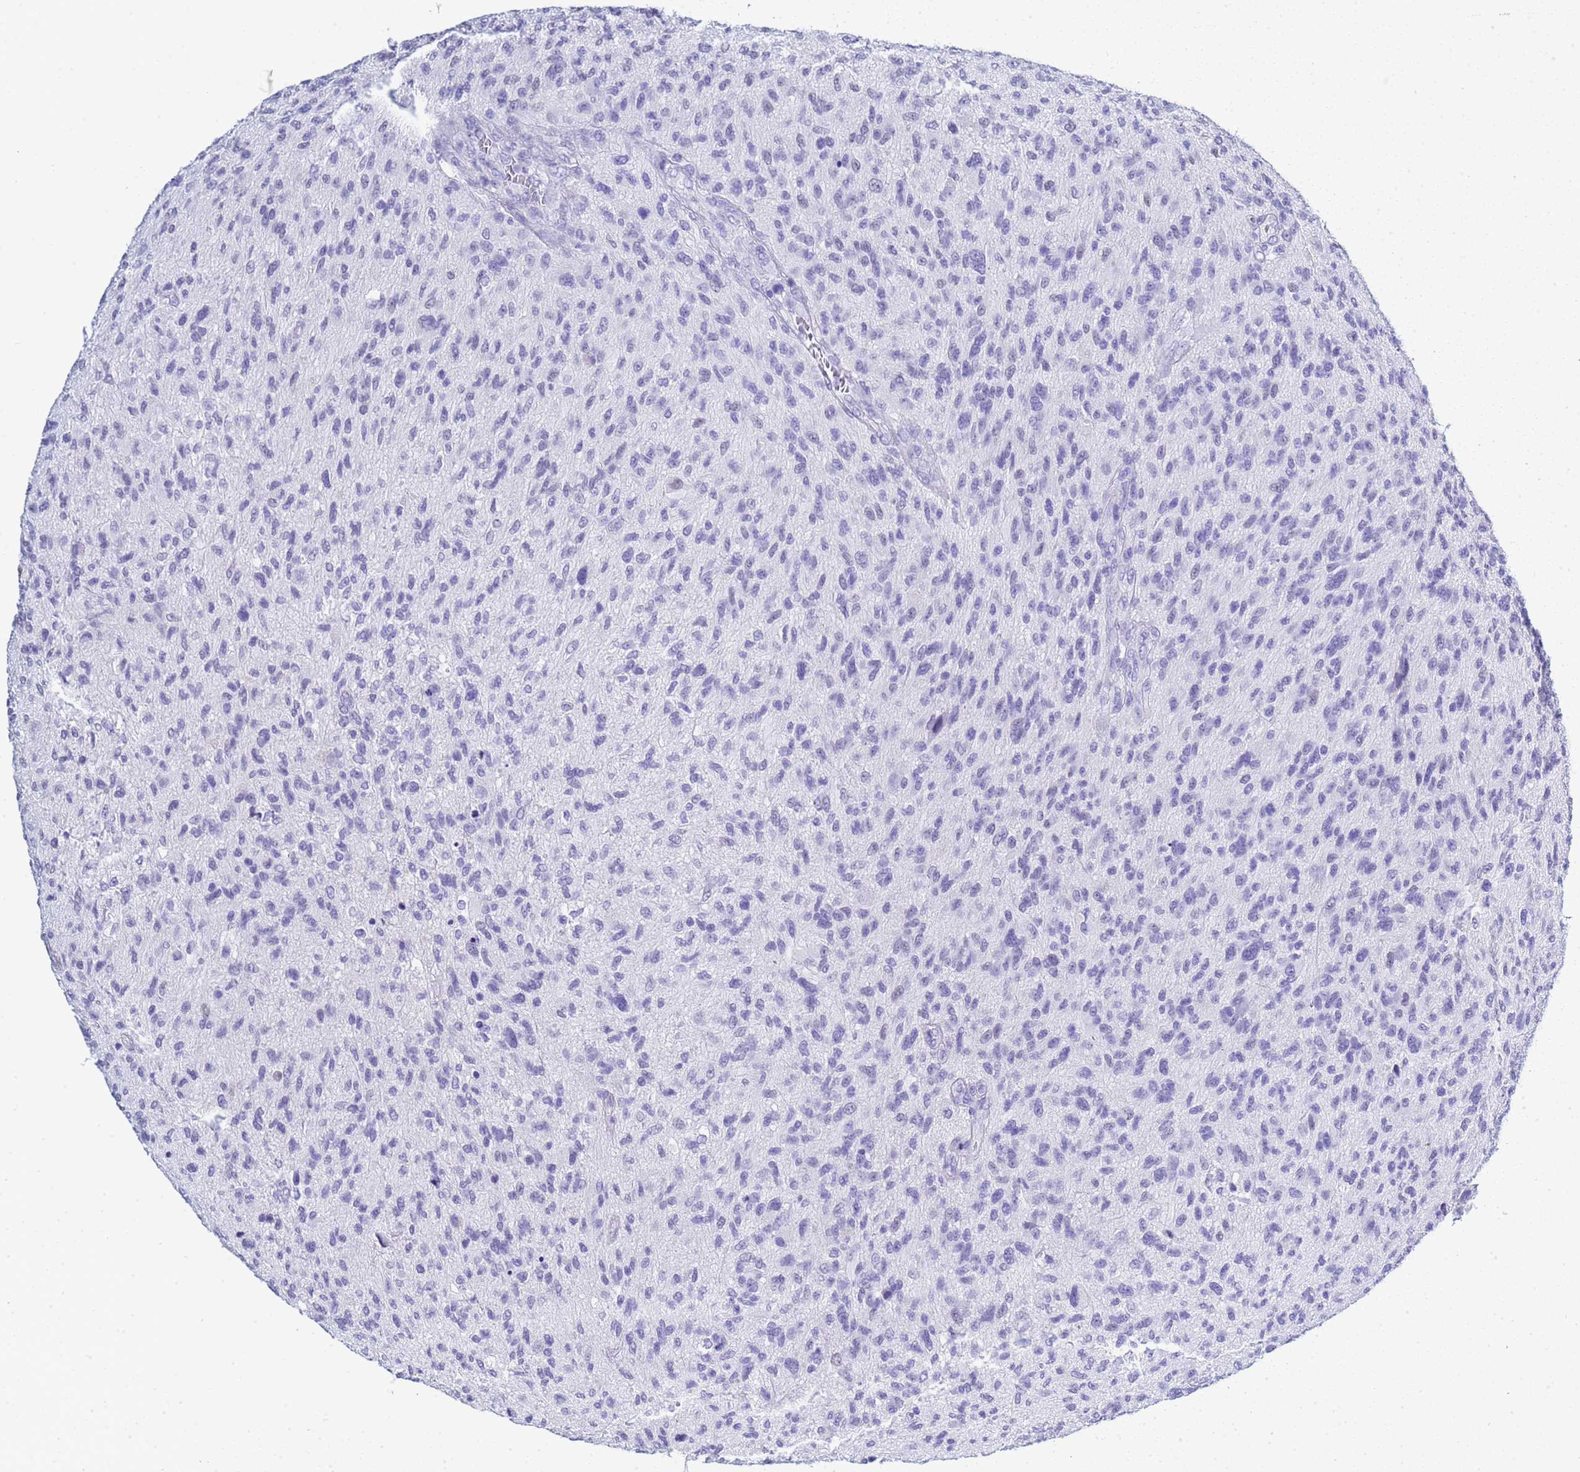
{"staining": {"intensity": "negative", "quantity": "none", "location": "none"}, "tissue": "glioma", "cell_type": "Tumor cells", "image_type": "cancer", "snomed": [{"axis": "morphology", "description": "Glioma, malignant, High grade"}, {"axis": "topography", "description": "Brain"}], "caption": "Immunohistochemistry of human malignant high-grade glioma reveals no positivity in tumor cells. (Immunohistochemistry (ihc), brightfield microscopy, high magnification).", "gene": "CTRC", "patient": {"sex": "male", "age": 47}}